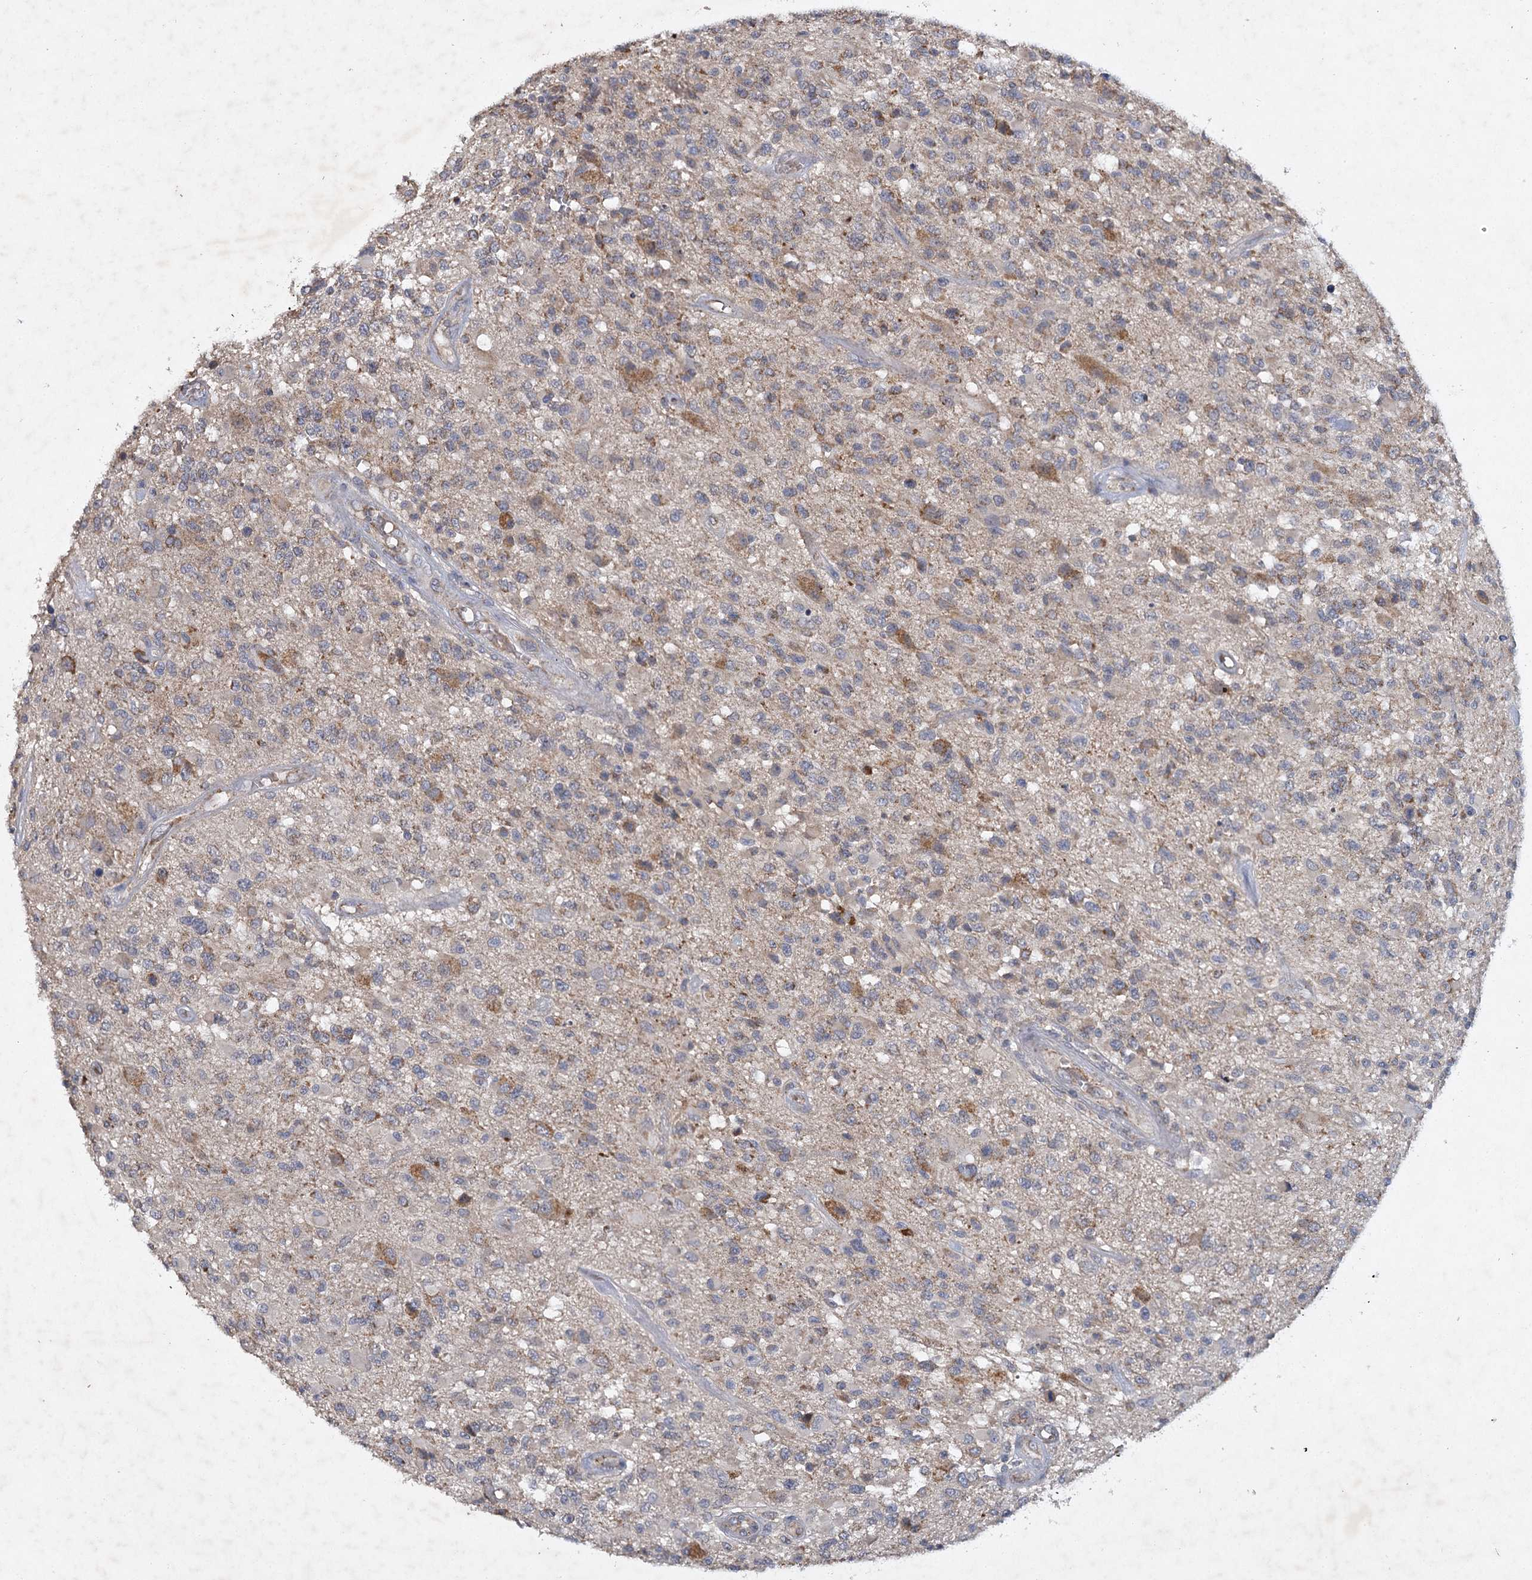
{"staining": {"intensity": "moderate", "quantity": "<25%", "location": "cytoplasmic/membranous"}, "tissue": "glioma", "cell_type": "Tumor cells", "image_type": "cancer", "snomed": [{"axis": "morphology", "description": "Glioma, malignant, High grade"}, {"axis": "morphology", "description": "Glioblastoma, NOS"}, {"axis": "topography", "description": "Brain"}], "caption": "This photomicrograph displays immunohistochemistry (IHC) staining of glioma, with low moderate cytoplasmic/membranous positivity in about <25% of tumor cells.", "gene": "MRPL44", "patient": {"sex": "male", "age": 60}}